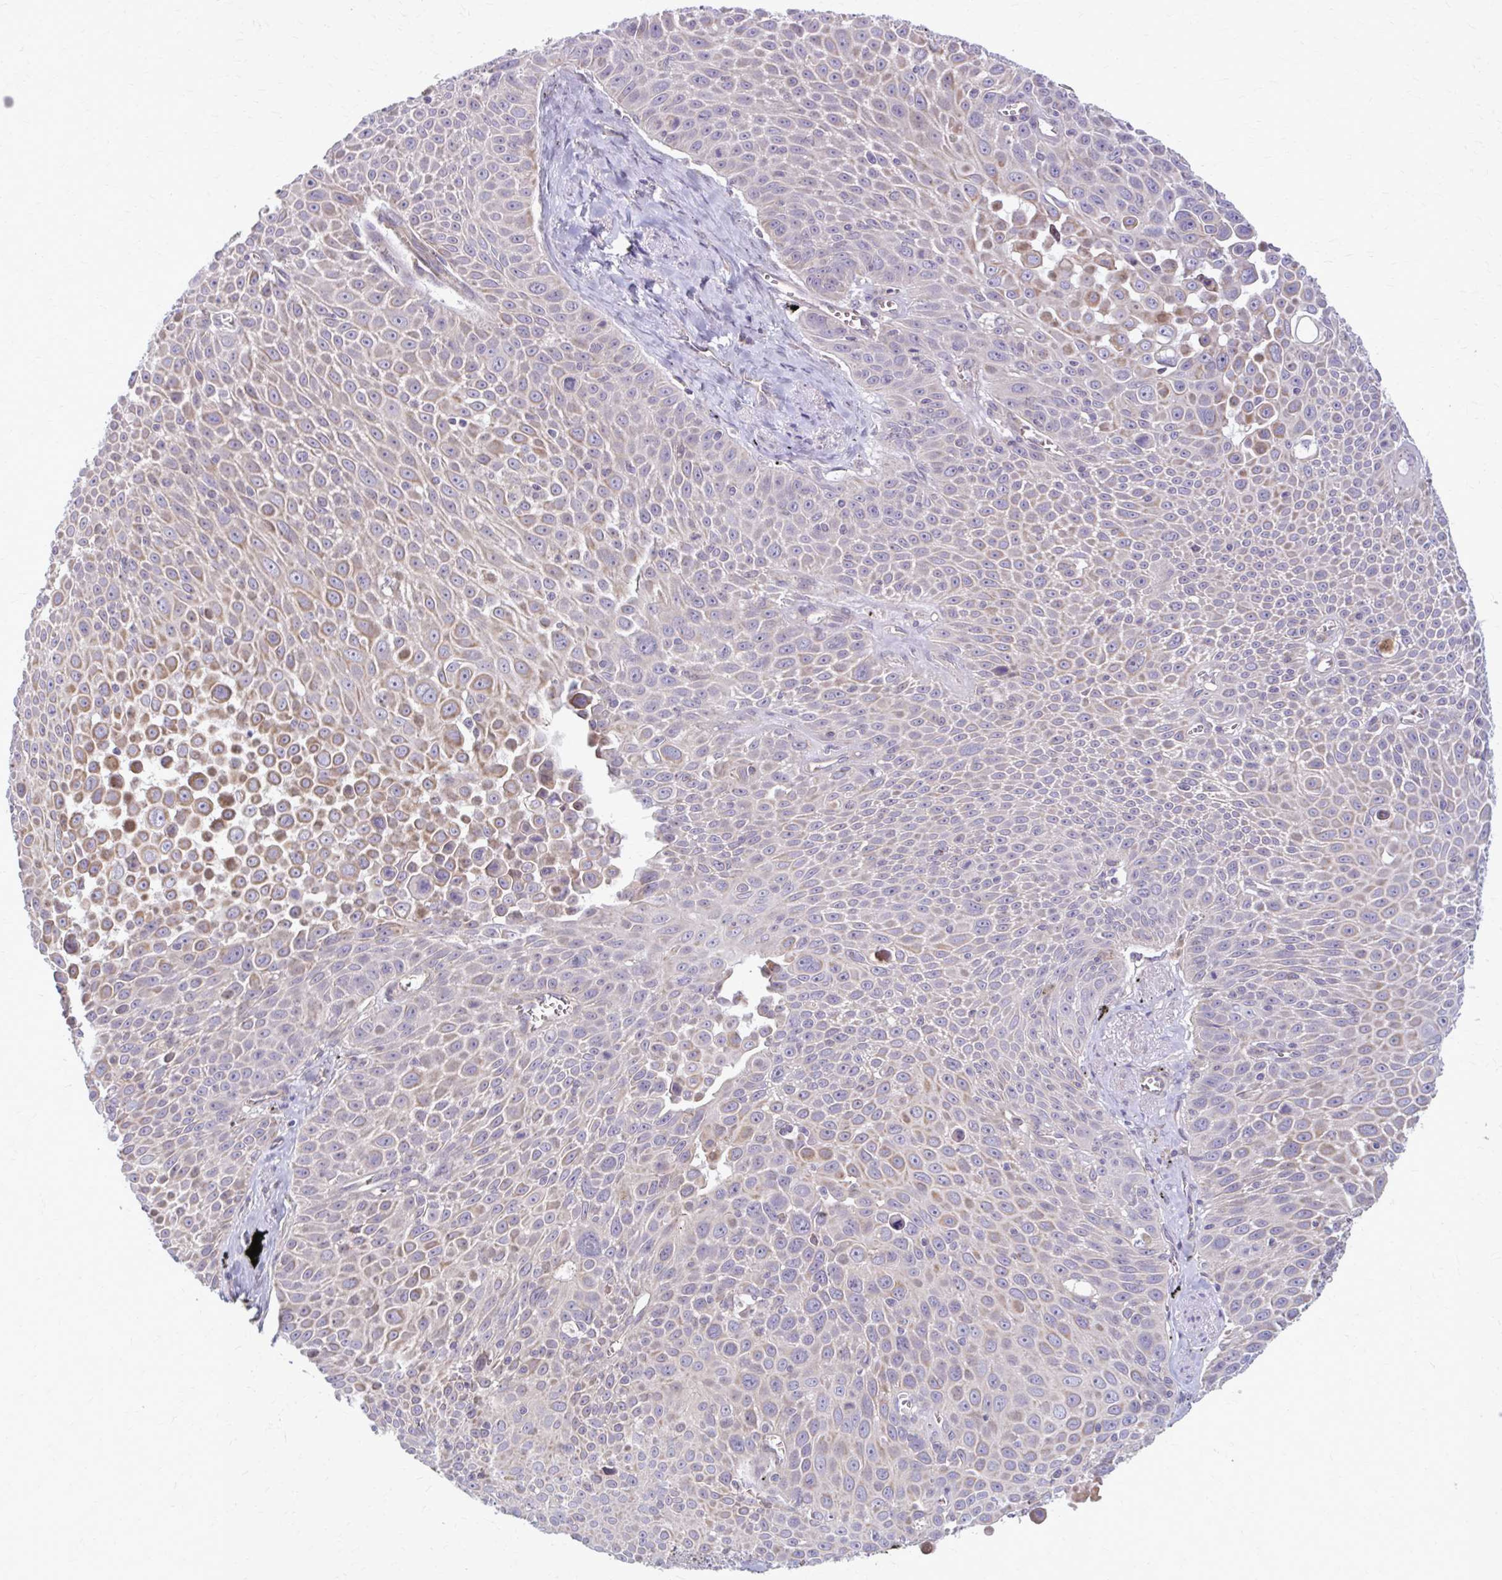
{"staining": {"intensity": "moderate", "quantity": "<25%", "location": "cytoplasmic/membranous"}, "tissue": "lung cancer", "cell_type": "Tumor cells", "image_type": "cancer", "snomed": [{"axis": "morphology", "description": "Squamous cell carcinoma, NOS"}, {"axis": "morphology", "description": "Squamous cell carcinoma, metastatic, NOS"}, {"axis": "topography", "description": "Lymph node"}, {"axis": "topography", "description": "Lung"}], "caption": "This image reveals immunohistochemistry staining of human metastatic squamous cell carcinoma (lung), with low moderate cytoplasmic/membranous staining in approximately <25% of tumor cells.", "gene": "SNF8", "patient": {"sex": "female", "age": 62}}